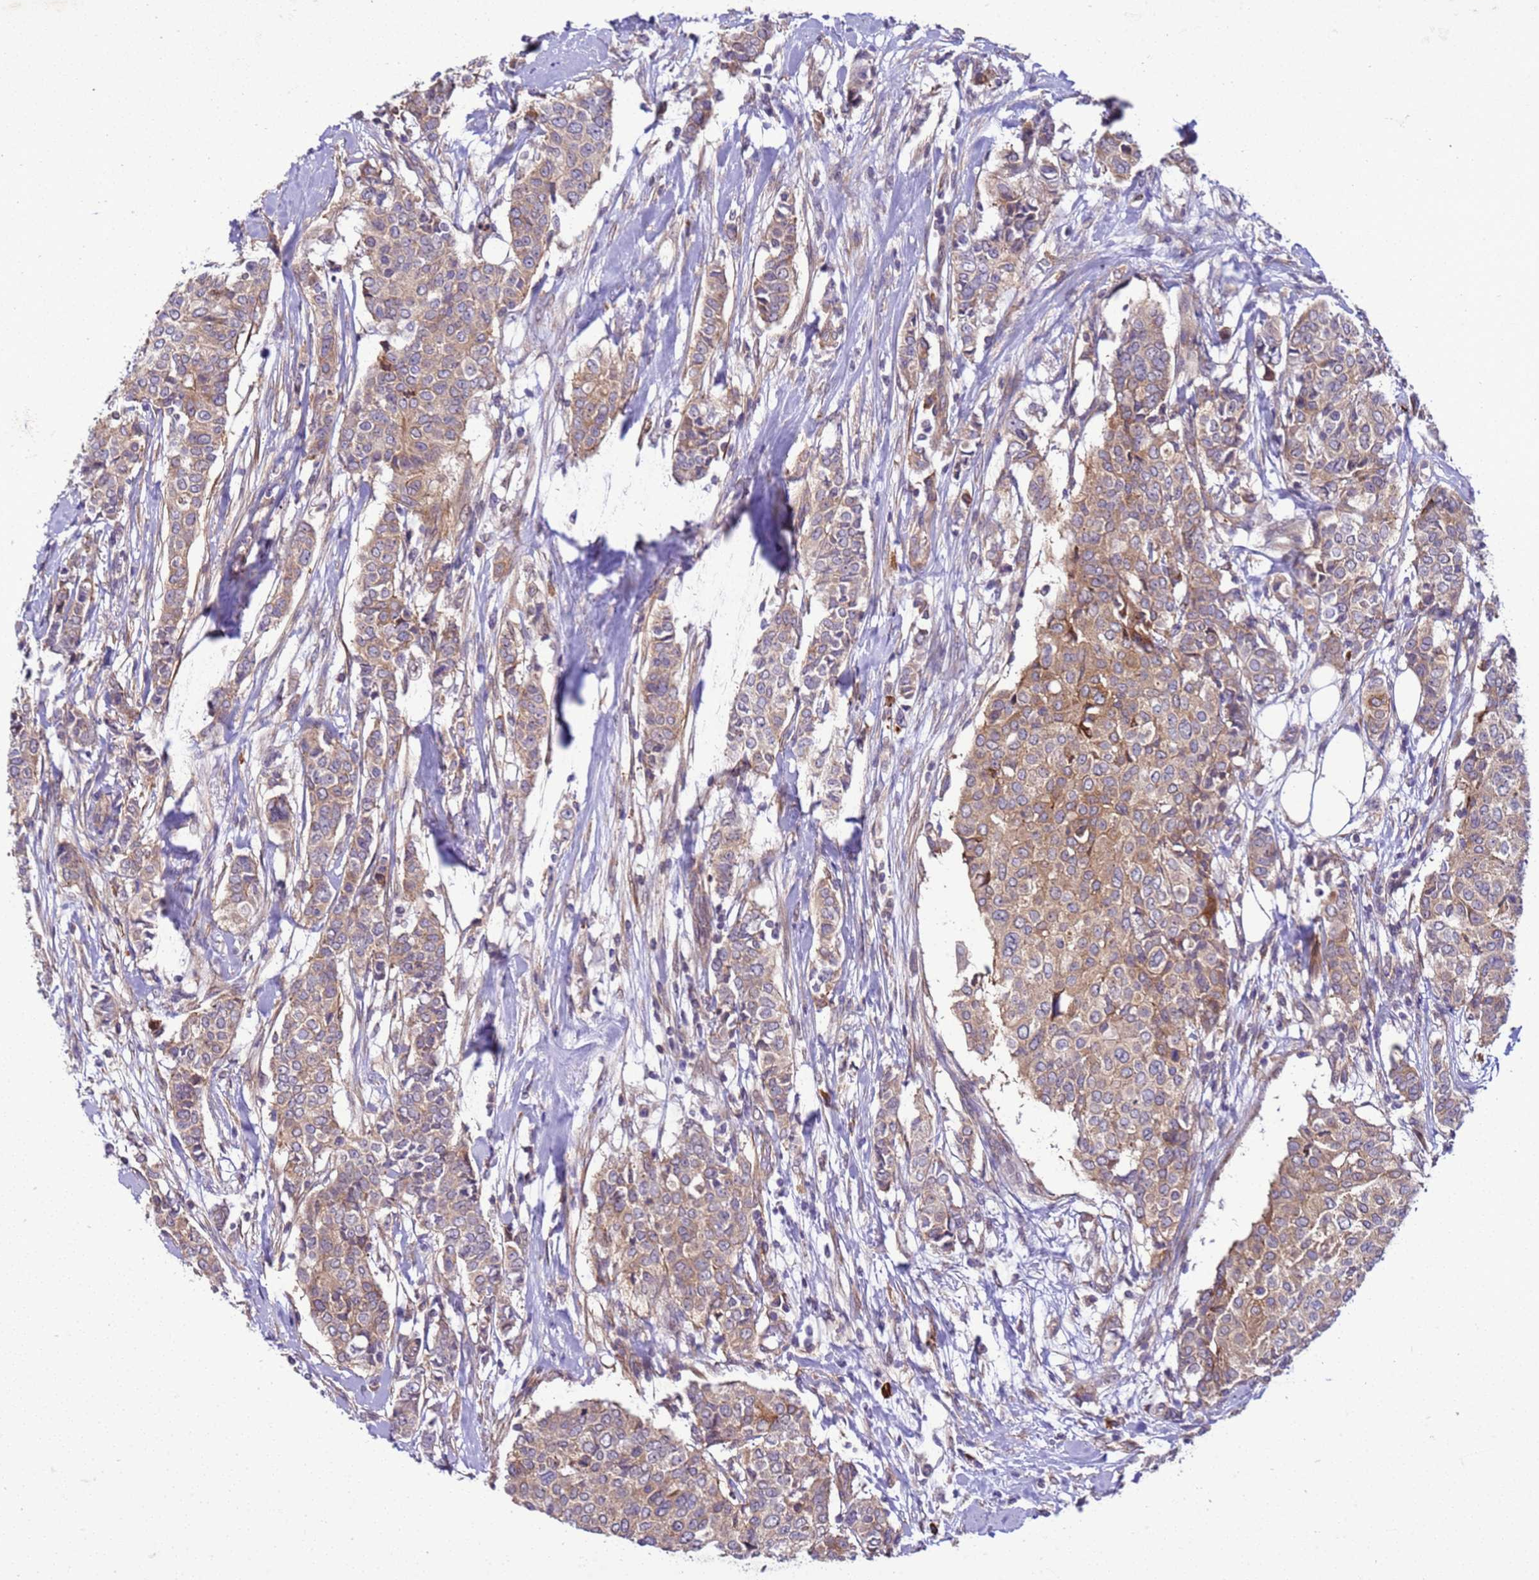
{"staining": {"intensity": "moderate", "quantity": ">75%", "location": "cytoplasmic/membranous"}, "tissue": "breast cancer", "cell_type": "Tumor cells", "image_type": "cancer", "snomed": [{"axis": "morphology", "description": "Lobular carcinoma"}, {"axis": "topography", "description": "Breast"}], "caption": "Breast cancer (lobular carcinoma) stained with DAB (3,3'-diaminobenzidine) immunohistochemistry shows medium levels of moderate cytoplasmic/membranous staining in approximately >75% of tumor cells. (Brightfield microscopy of DAB IHC at high magnification).", "gene": "GEN1", "patient": {"sex": "female", "age": 51}}